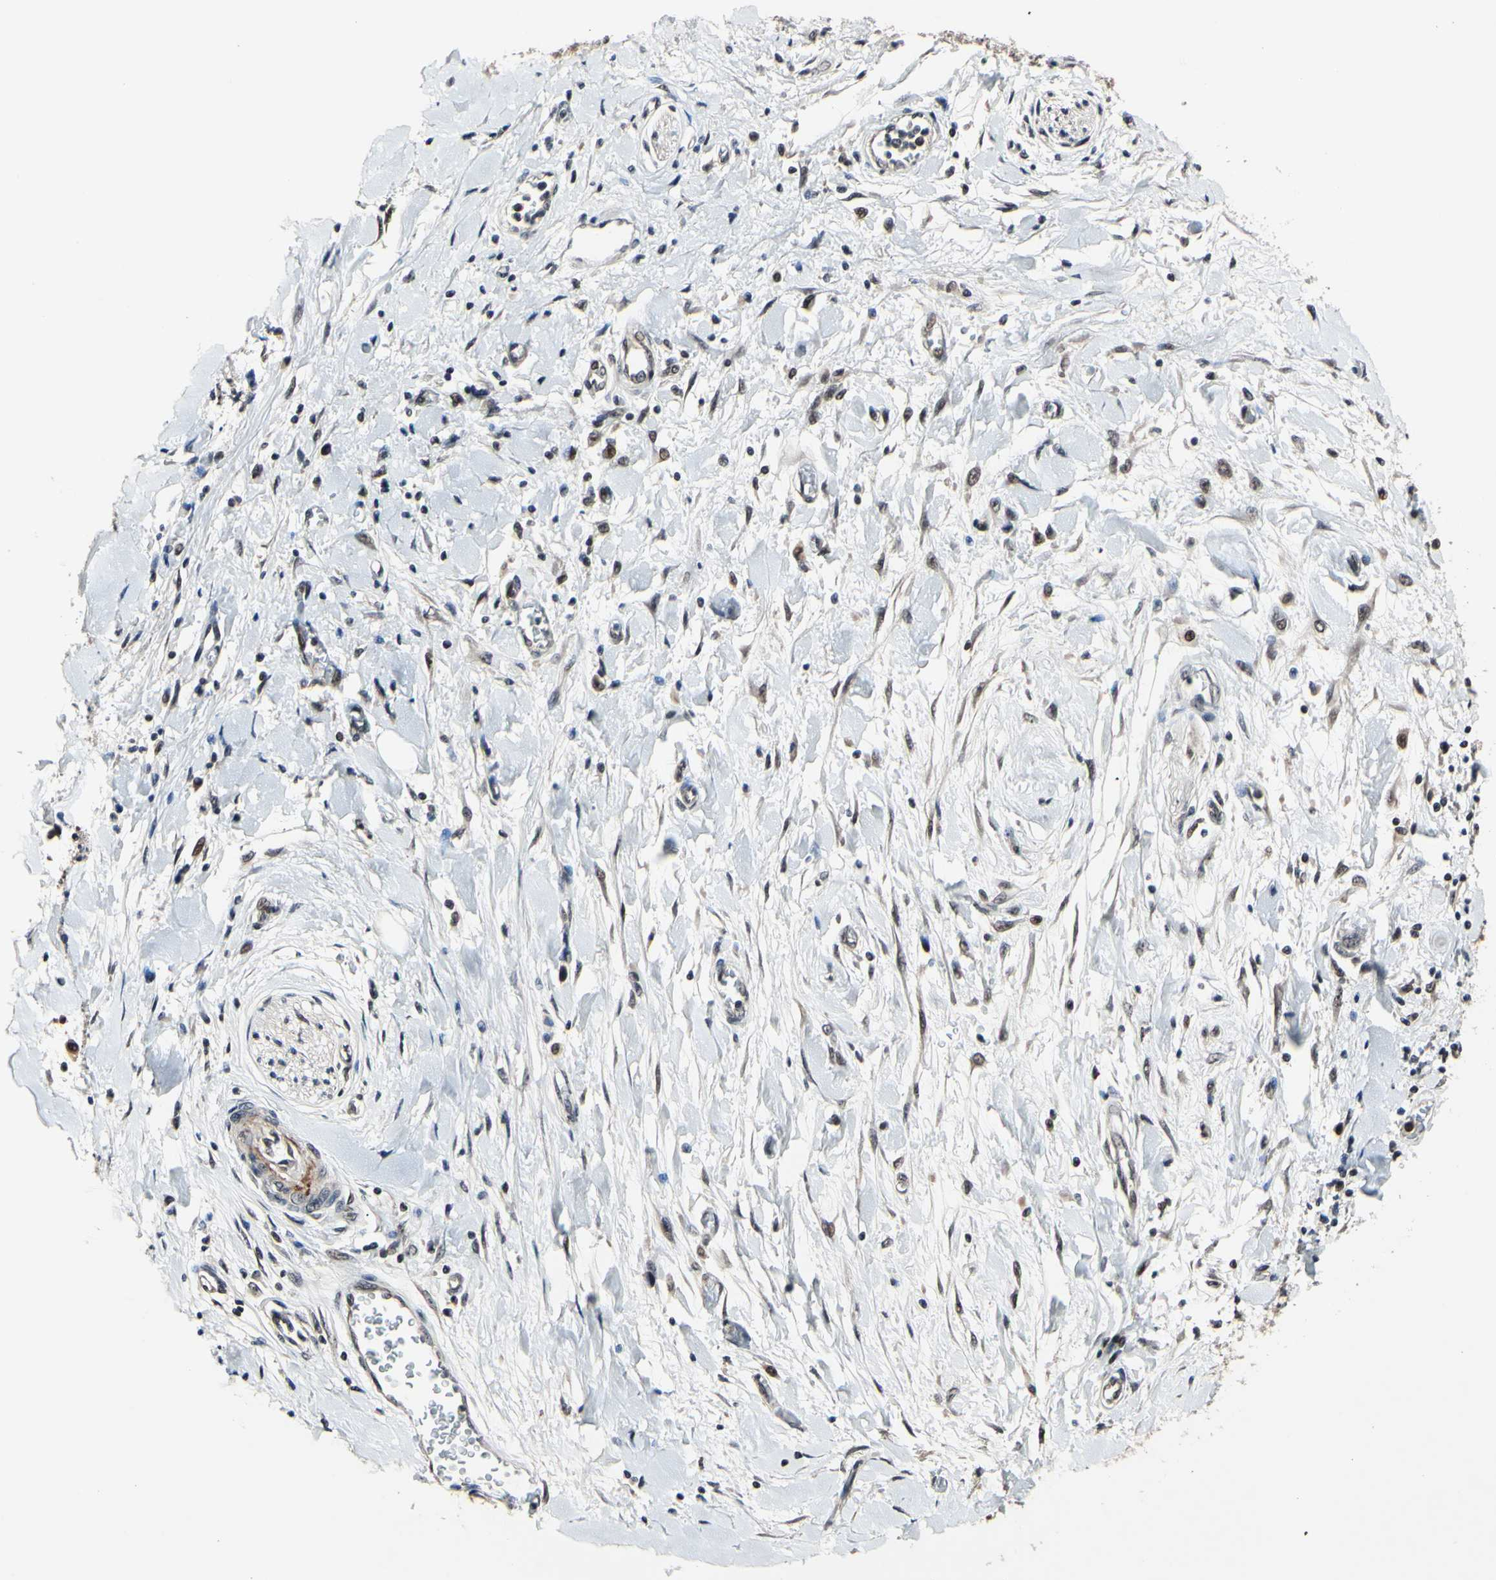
{"staining": {"intensity": "weak", "quantity": ">75%", "location": "cytoplasmic/membranous,nuclear"}, "tissue": "pancreatic cancer", "cell_type": "Tumor cells", "image_type": "cancer", "snomed": [{"axis": "morphology", "description": "Adenocarcinoma, NOS"}, {"axis": "topography", "description": "Pancreas"}], "caption": "Pancreatic cancer (adenocarcinoma) stained for a protein shows weak cytoplasmic/membranous and nuclear positivity in tumor cells.", "gene": "PSMD10", "patient": {"sex": "female", "age": 70}}